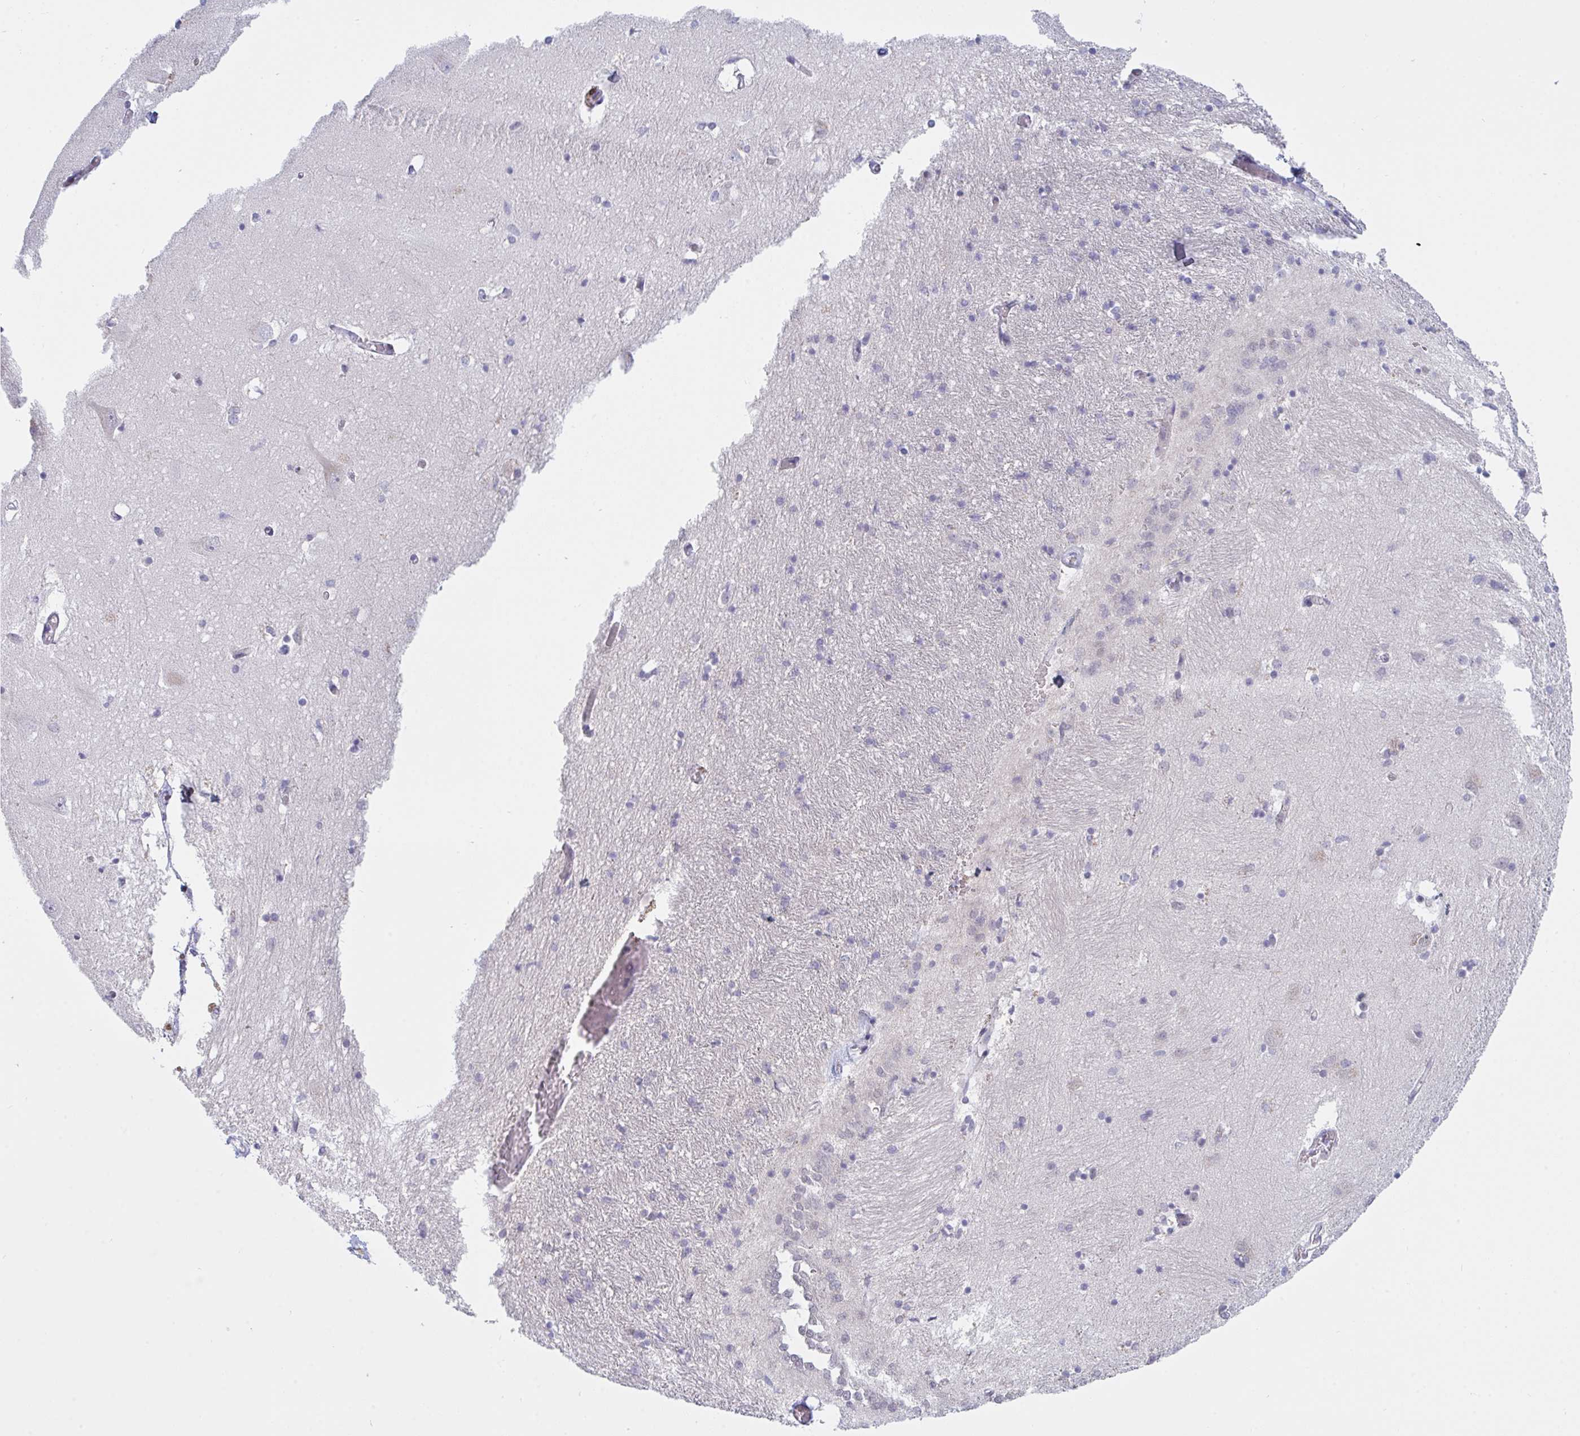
{"staining": {"intensity": "negative", "quantity": "none", "location": "none"}, "tissue": "caudate", "cell_type": "Glial cells", "image_type": "normal", "snomed": [{"axis": "morphology", "description": "Normal tissue, NOS"}, {"axis": "topography", "description": "Lateral ventricle wall"}, {"axis": "topography", "description": "Hippocampus"}], "caption": "High power microscopy histopathology image of an immunohistochemistry (IHC) micrograph of normal caudate, revealing no significant expression in glial cells. (Stains: DAB (3,3'-diaminobenzidine) IHC with hematoxylin counter stain, Microscopy: brightfield microscopy at high magnification).", "gene": "DSCAML1", "patient": {"sex": "female", "age": 63}}